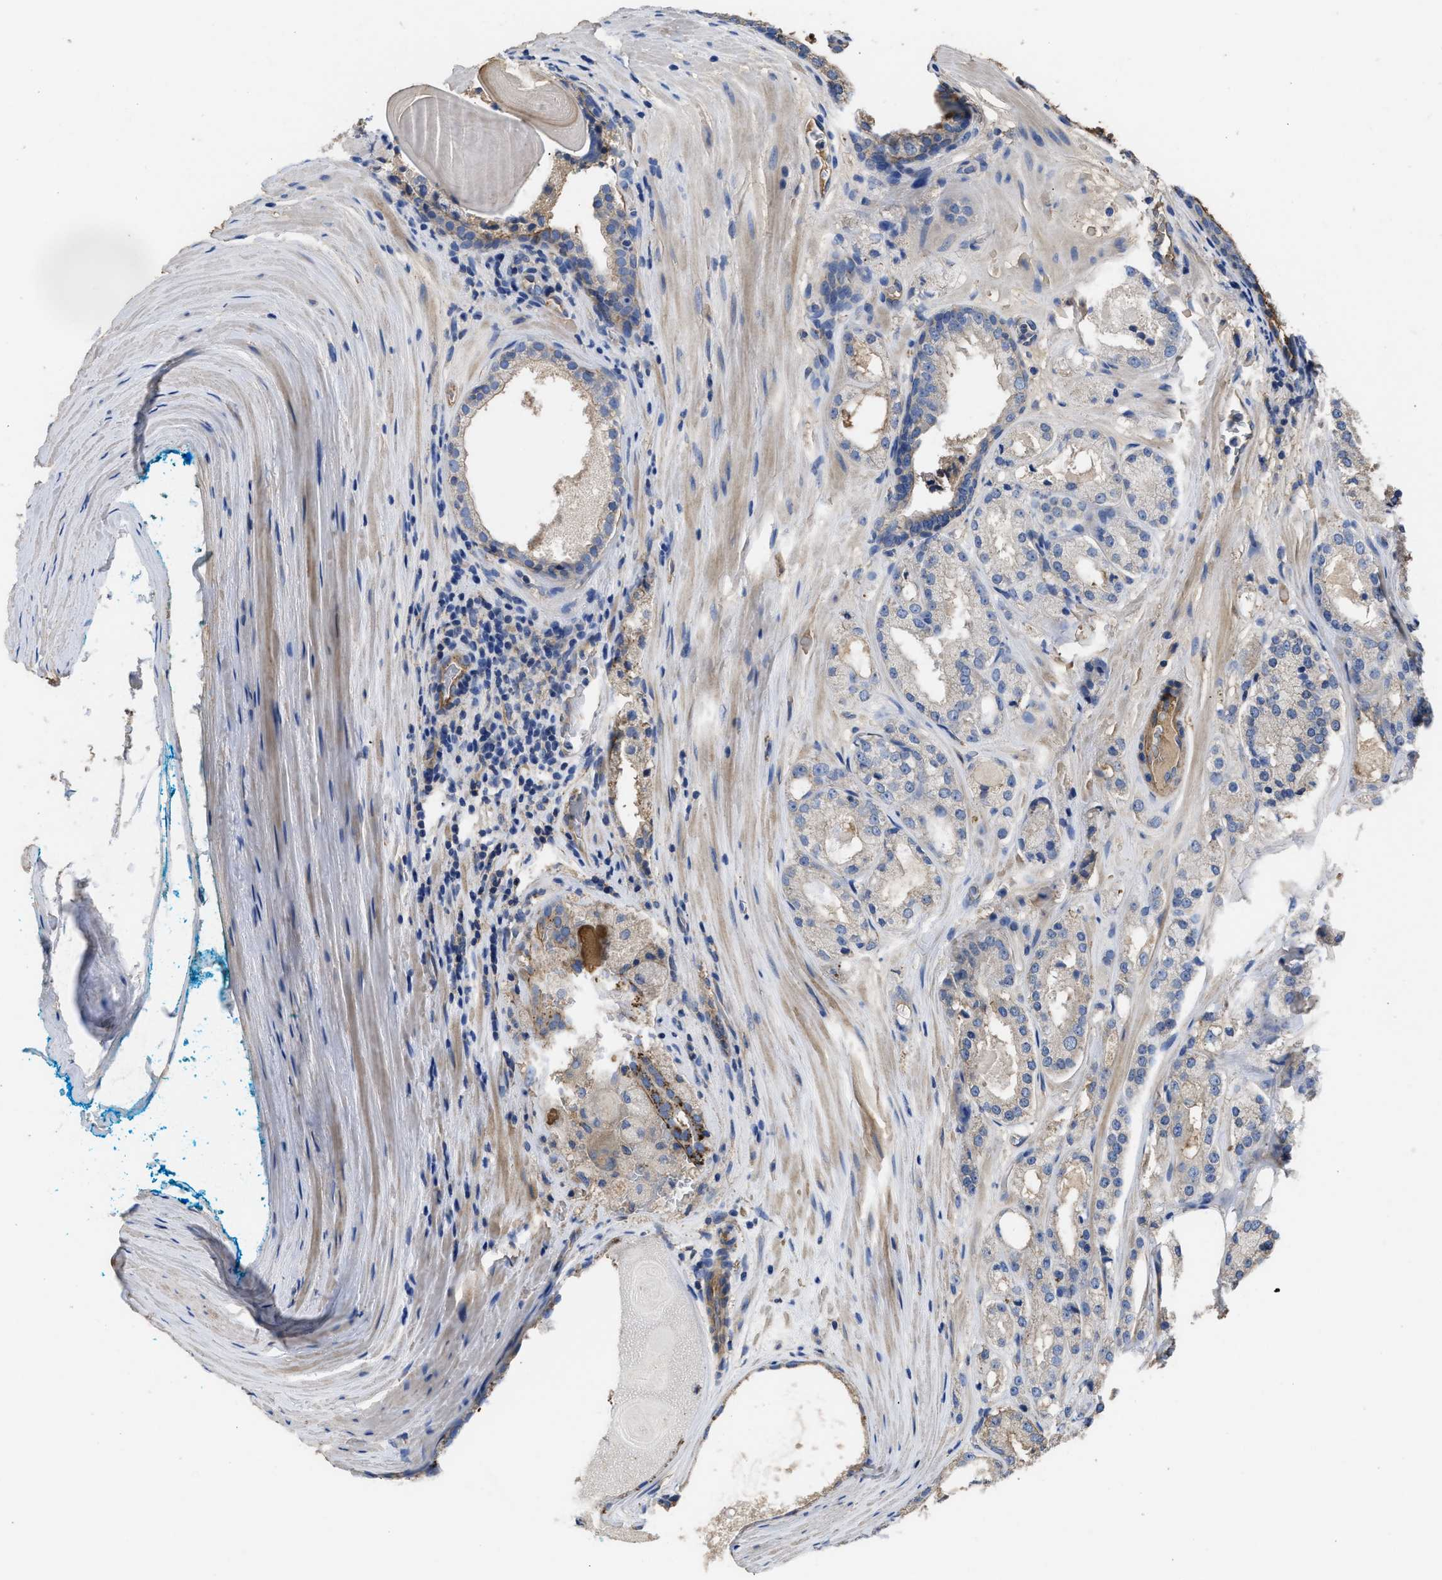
{"staining": {"intensity": "negative", "quantity": "none", "location": "none"}, "tissue": "prostate cancer", "cell_type": "Tumor cells", "image_type": "cancer", "snomed": [{"axis": "morphology", "description": "Adenocarcinoma, High grade"}, {"axis": "topography", "description": "Prostate"}], "caption": "Immunohistochemistry of prostate high-grade adenocarcinoma displays no positivity in tumor cells.", "gene": "USP4", "patient": {"sex": "male", "age": 65}}